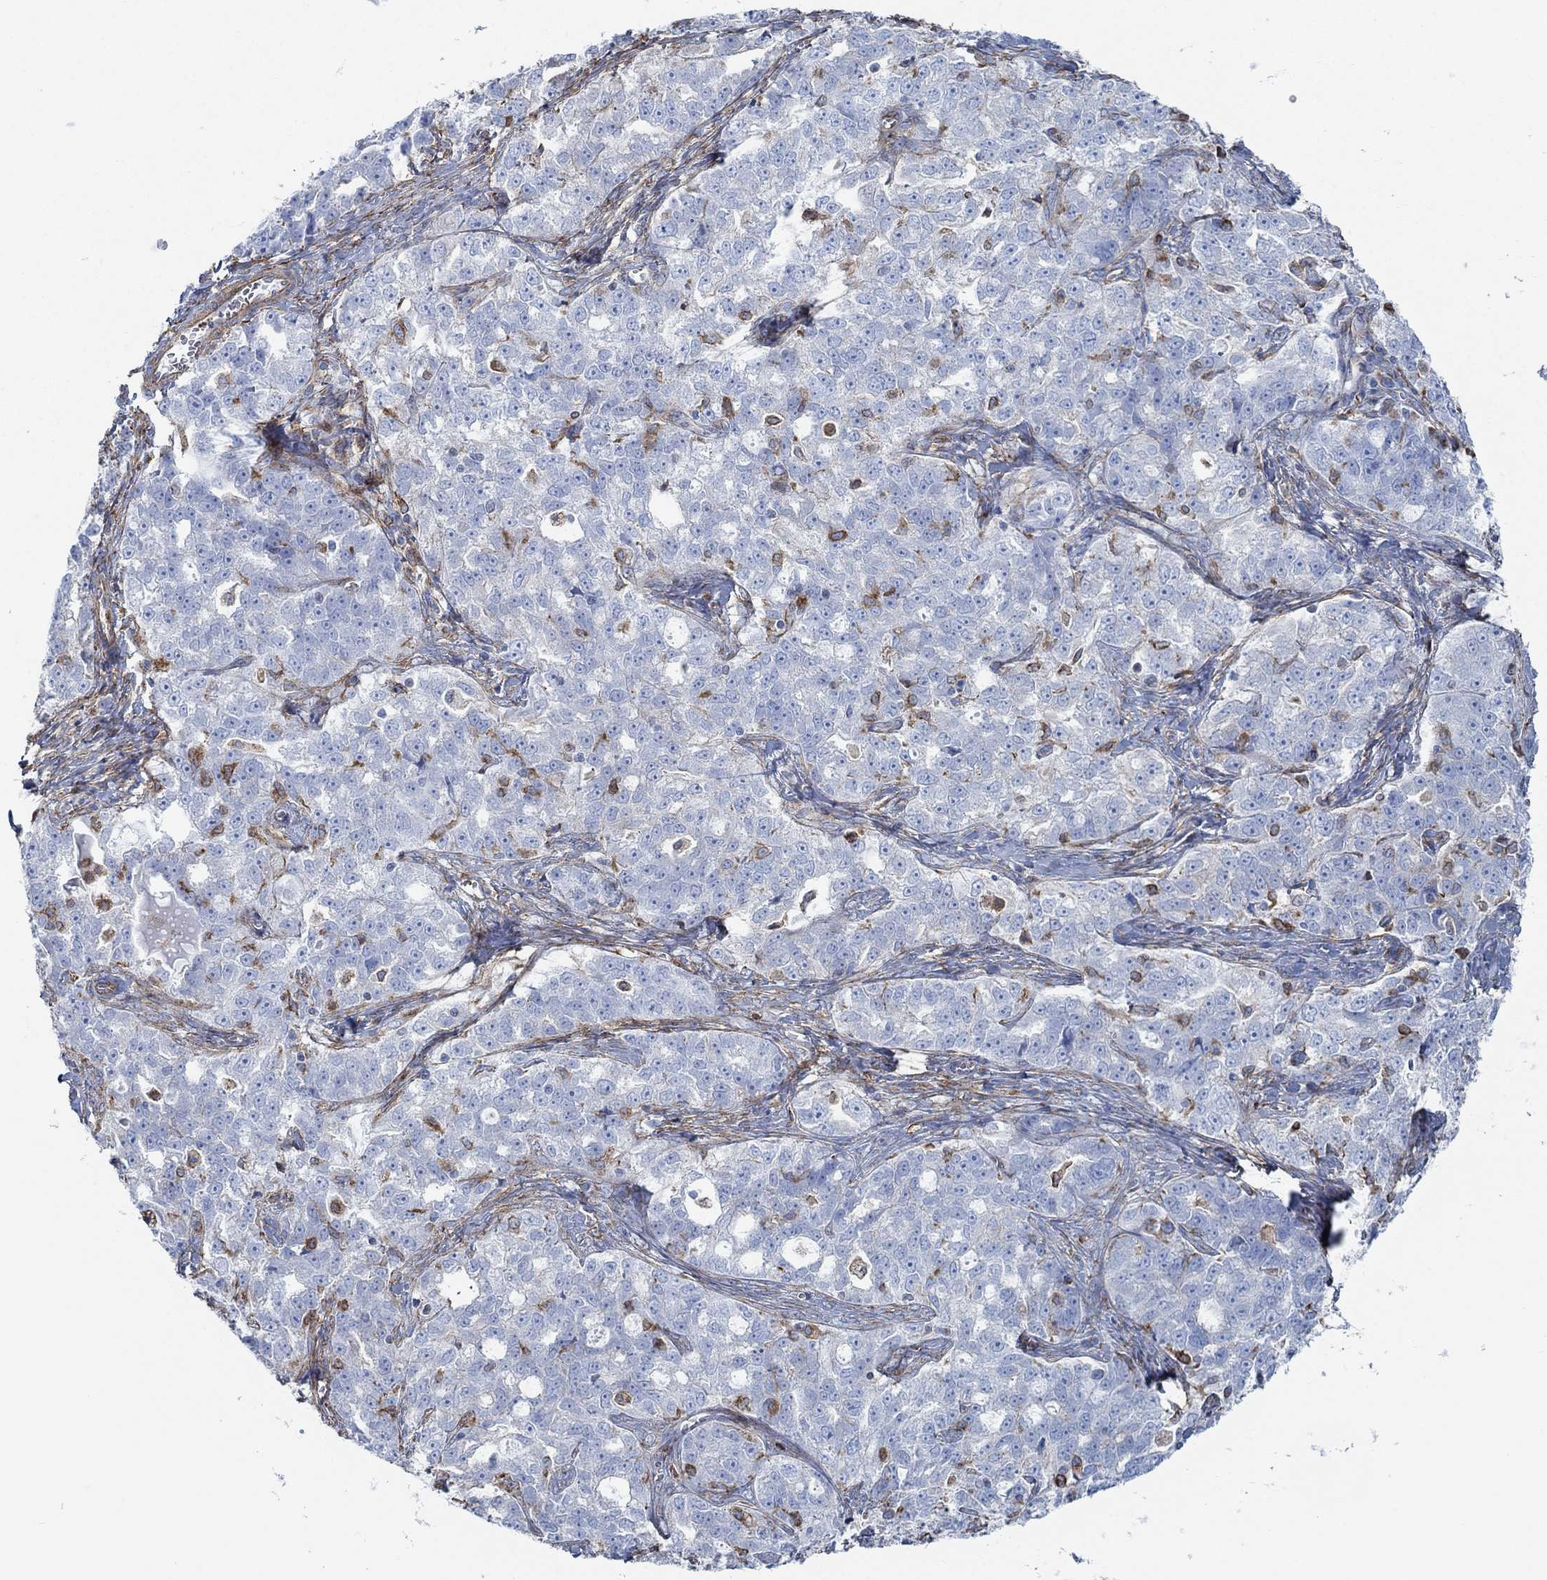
{"staining": {"intensity": "strong", "quantity": "<25%", "location": "cytoplasmic/membranous"}, "tissue": "ovarian cancer", "cell_type": "Tumor cells", "image_type": "cancer", "snomed": [{"axis": "morphology", "description": "Cystadenocarcinoma, serous, NOS"}, {"axis": "topography", "description": "Ovary"}], "caption": "Serous cystadenocarcinoma (ovarian) stained with a brown dye displays strong cytoplasmic/membranous positive positivity in approximately <25% of tumor cells.", "gene": "STC2", "patient": {"sex": "female", "age": 51}}